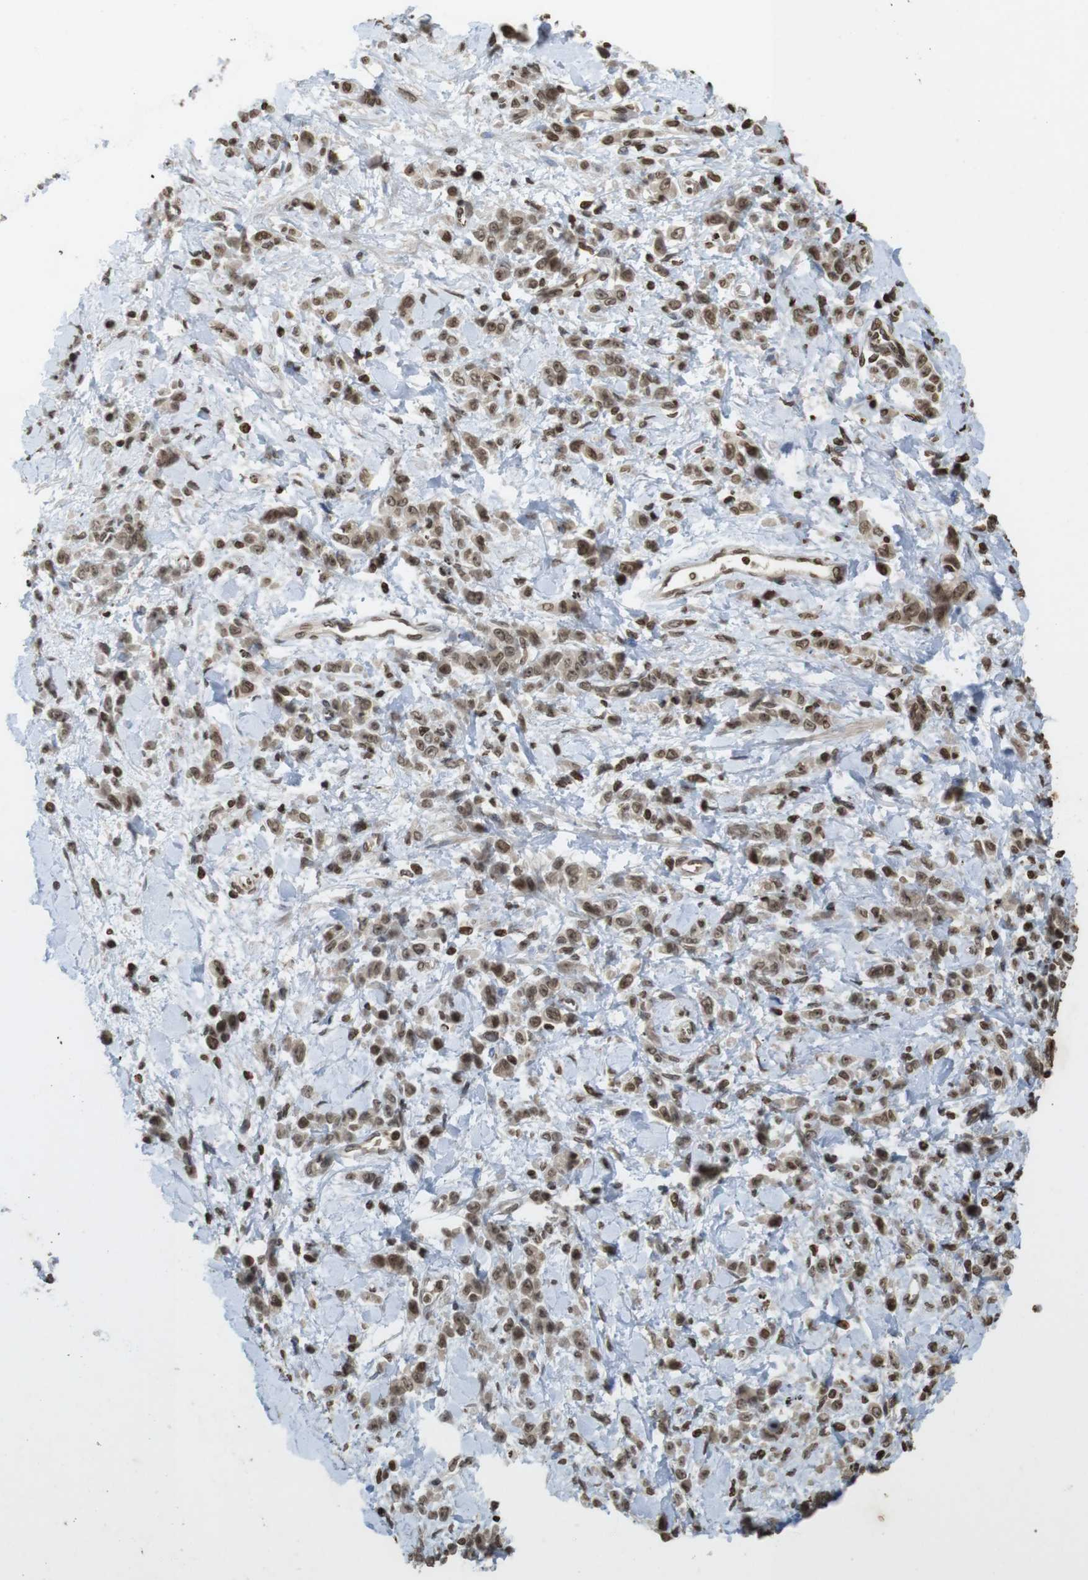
{"staining": {"intensity": "moderate", "quantity": ">75%", "location": "cytoplasmic/membranous,nuclear"}, "tissue": "stomach cancer", "cell_type": "Tumor cells", "image_type": "cancer", "snomed": [{"axis": "morphology", "description": "Normal tissue, NOS"}, {"axis": "morphology", "description": "Adenocarcinoma, NOS"}, {"axis": "topography", "description": "Stomach"}], "caption": "Stomach cancer (adenocarcinoma) tissue demonstrates moderate cytoplasmic/membranous and nuclear positivity in about >75% of tumor cells", "gene": "FOXA3", "patient": {"sex": "male", "age": 82}}